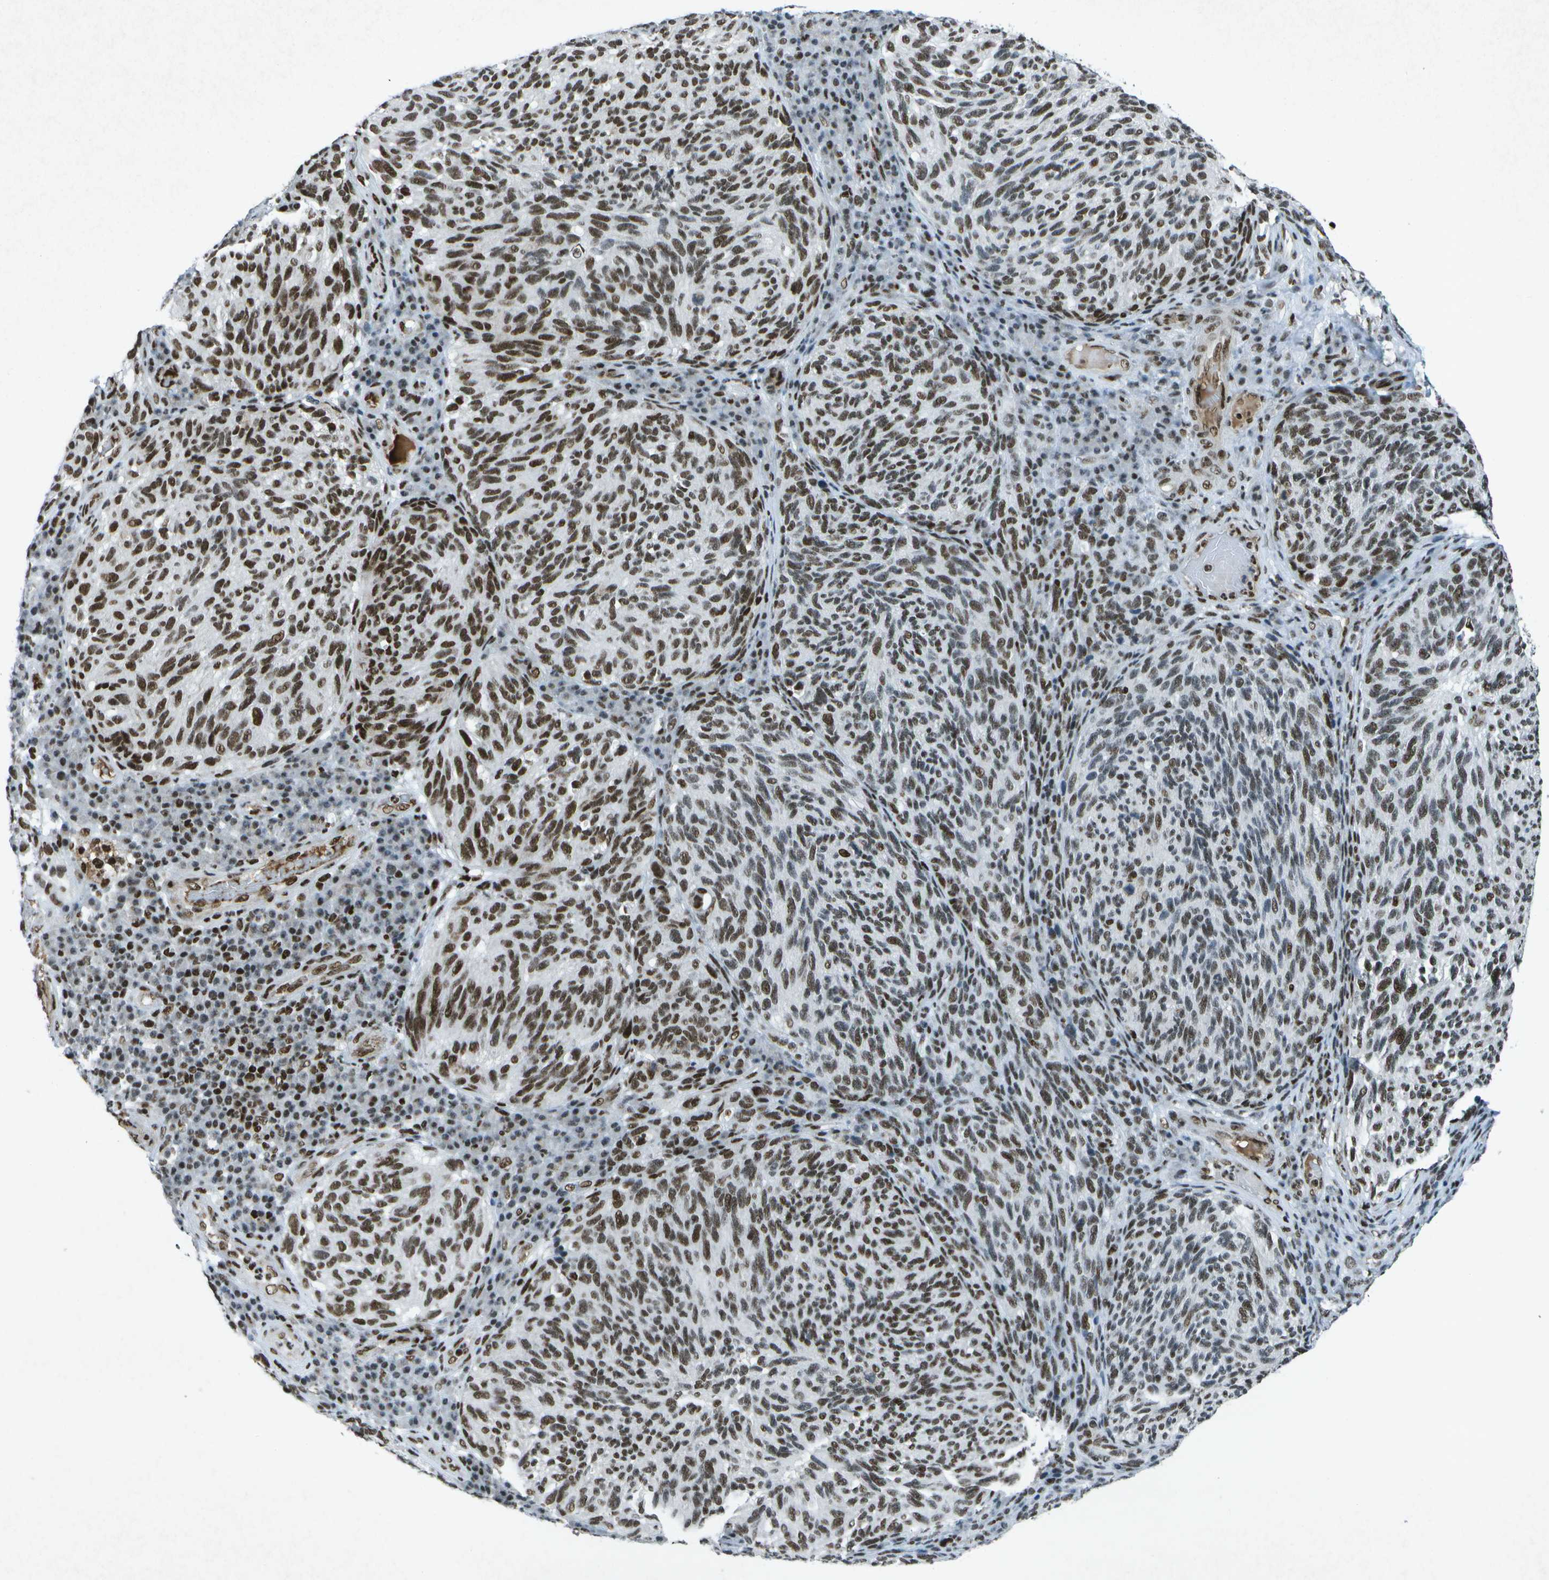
{"staining": {"intensity": "moderate", "quantity": ">75%", "location": "nuclear"}, "tissue": "melanoma", "cell_type": "Tumor cells", "image_type": "cancer", "snomed": [{"axis": "morphology", "description": "Malignant melanoma, NOS"}, {"axis": "topography", "description": "Skin"}], "caption": "Immunohistochemistry (IHC) histopathology image of neoplastic tissue: melanoma stained using immunohistochemistry displays medium levels of moderate protein expression localized specifically in the nuclear of tumor cells, appearing as a nuclear brown color.", "gene": "MTA2", "patient": {"sex": "female", "age": 73}}